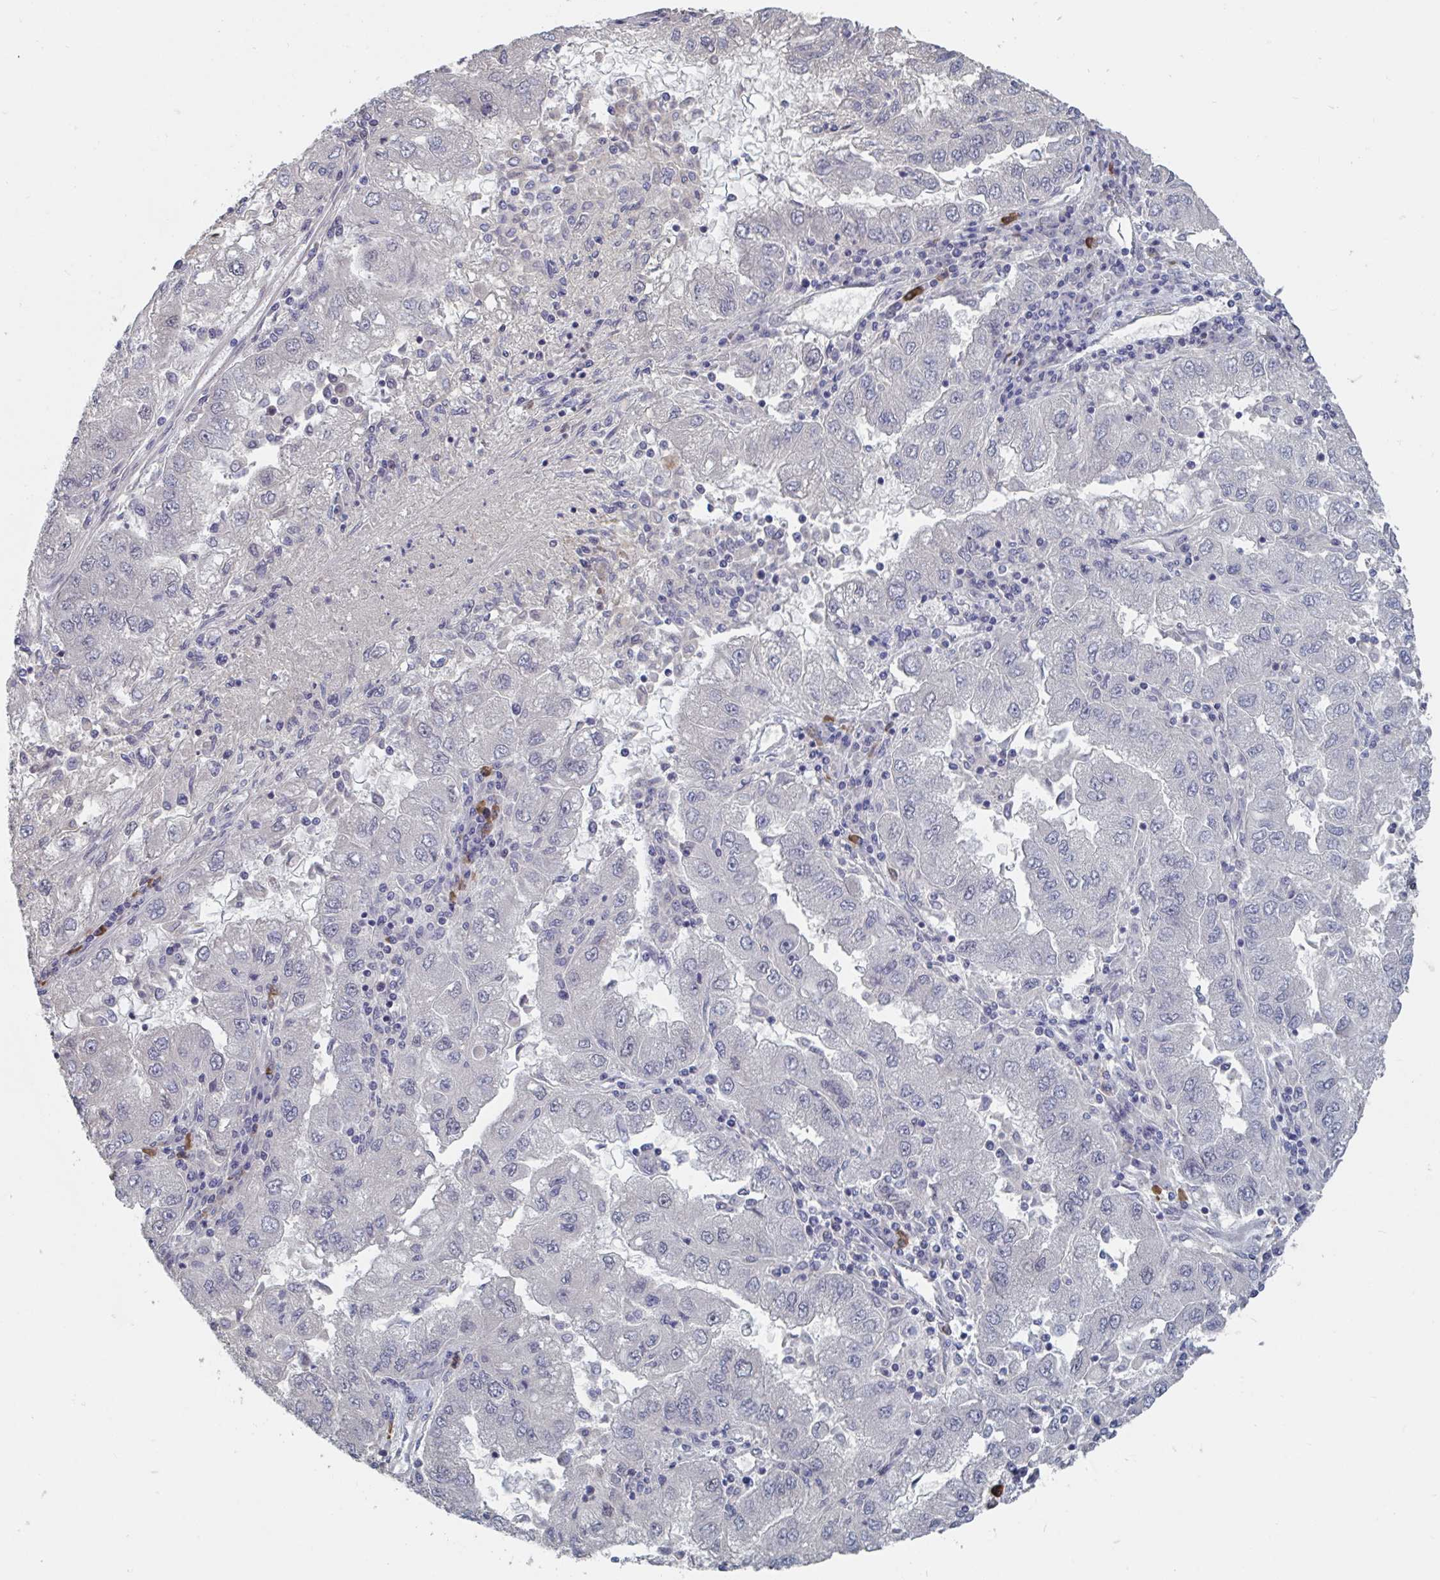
{"staining": {"intensity": "weak", "quantity": "<25%", "location": "nuclear"}, "tissue": "lung cancer", "cell_type": "Tumor cells", "image_type": "cancer", "snomed": [{"axis": "morphology", "description": "Adenocarcinoma, NOS"}, {"axis": "morphology", "description": "Adenocarcinoma primary or metastatic"}, {"axis": "topography", "description": "Lung"}], "caption": "Histopathology image shows no protein expression in tumor cells of lung cancer tissue.", "gene": "BCL7B", "patient": {"sex": "male", "age": 74}}